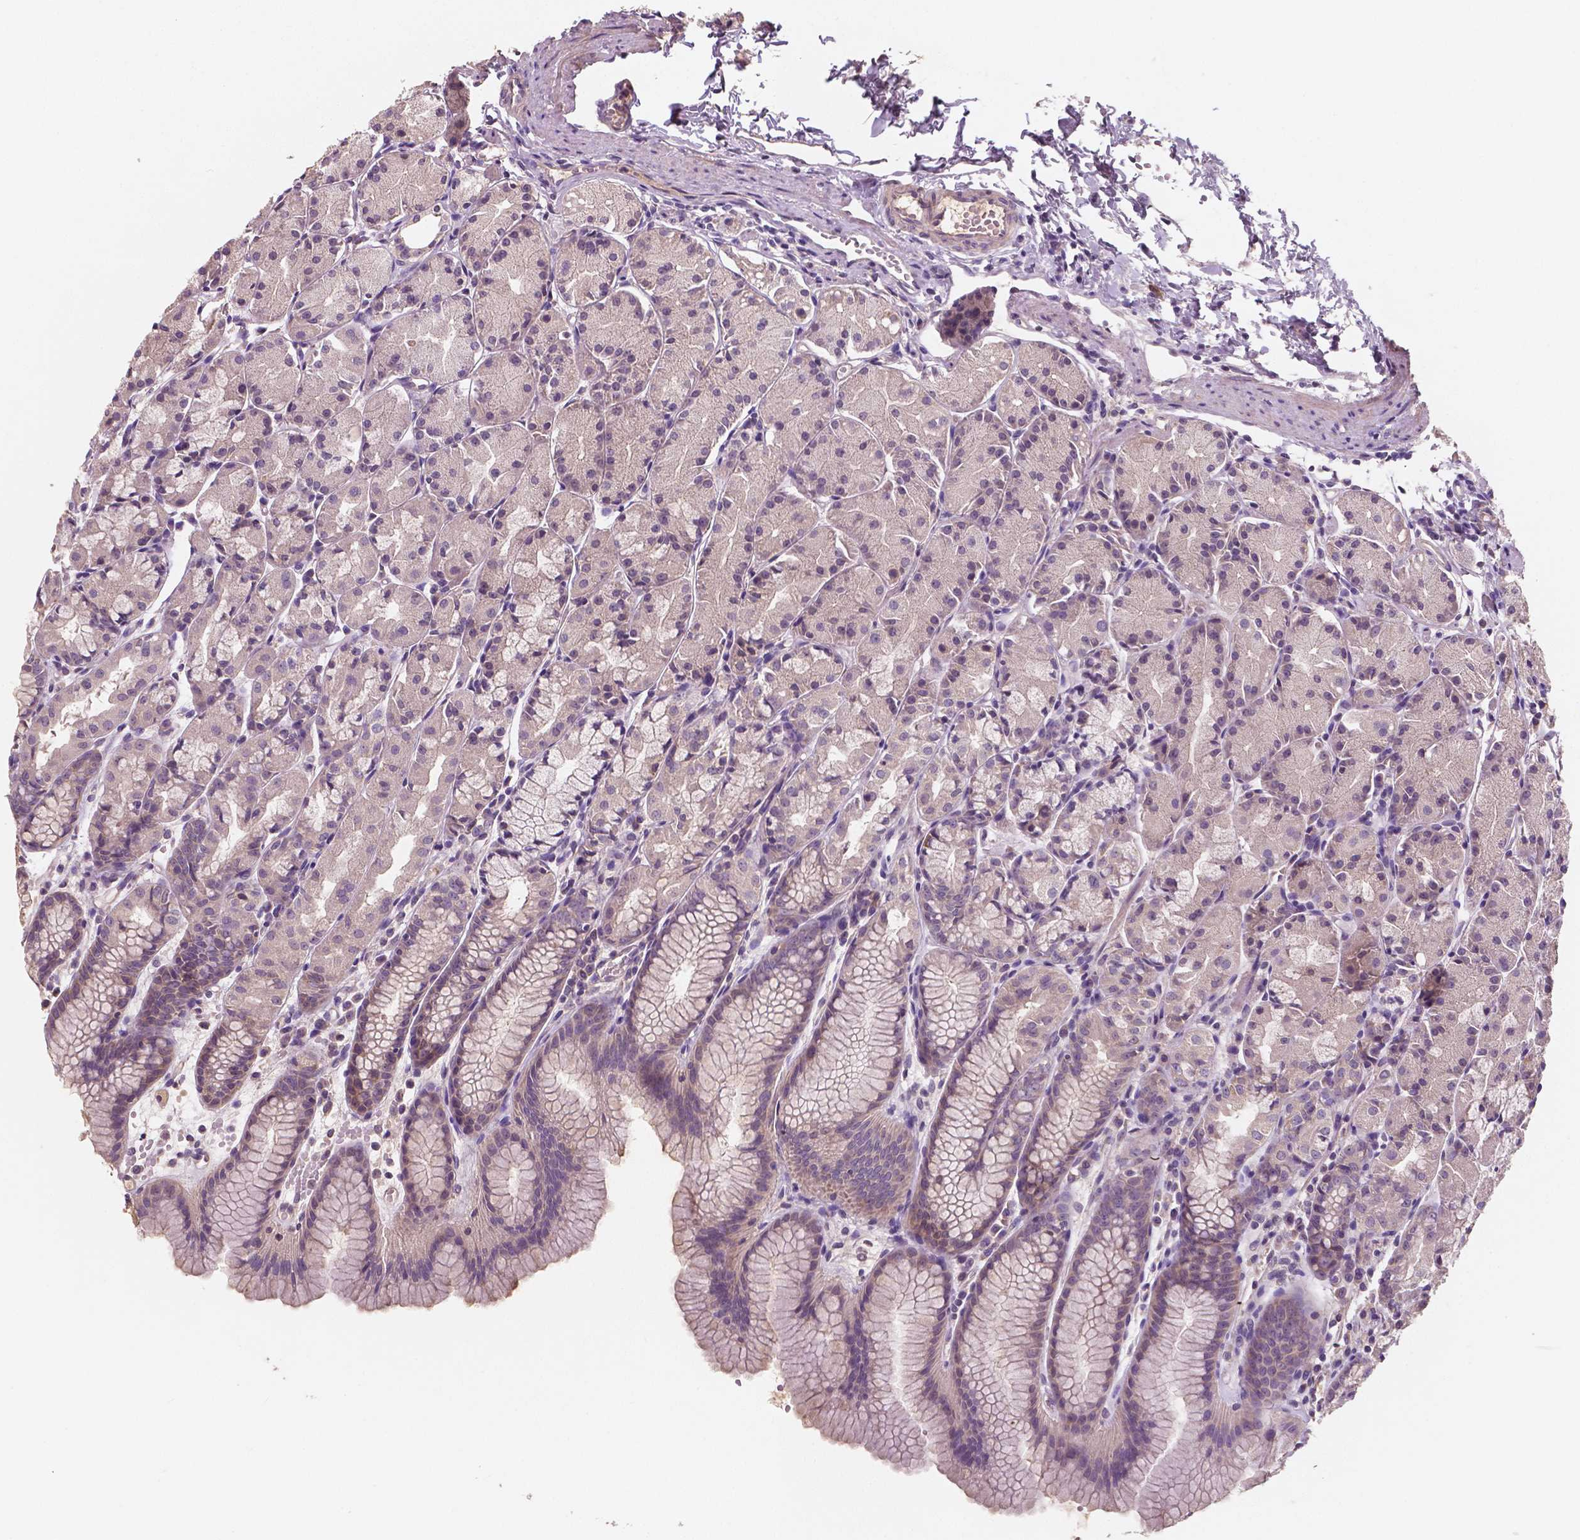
{"staining": {"intensity": "weak", "quantity": "<25%", "location": "cytoplasmic/membranous"}, "tissue": "stomach", "cell_type": "Glandular cells", "image_type": "normal", "snomed": [{"axis": "morphology", "description": "Normal tissue, NOS"}, {"axis": "topography", "description": "Stomach, upper"}], "caption": "IHC histopathology image of benign human stomach stained for a protein (brown), which displays no expression in glandular cells.", "gene": "LSM14B", "patient": {"sex": "male", "age": 47}}